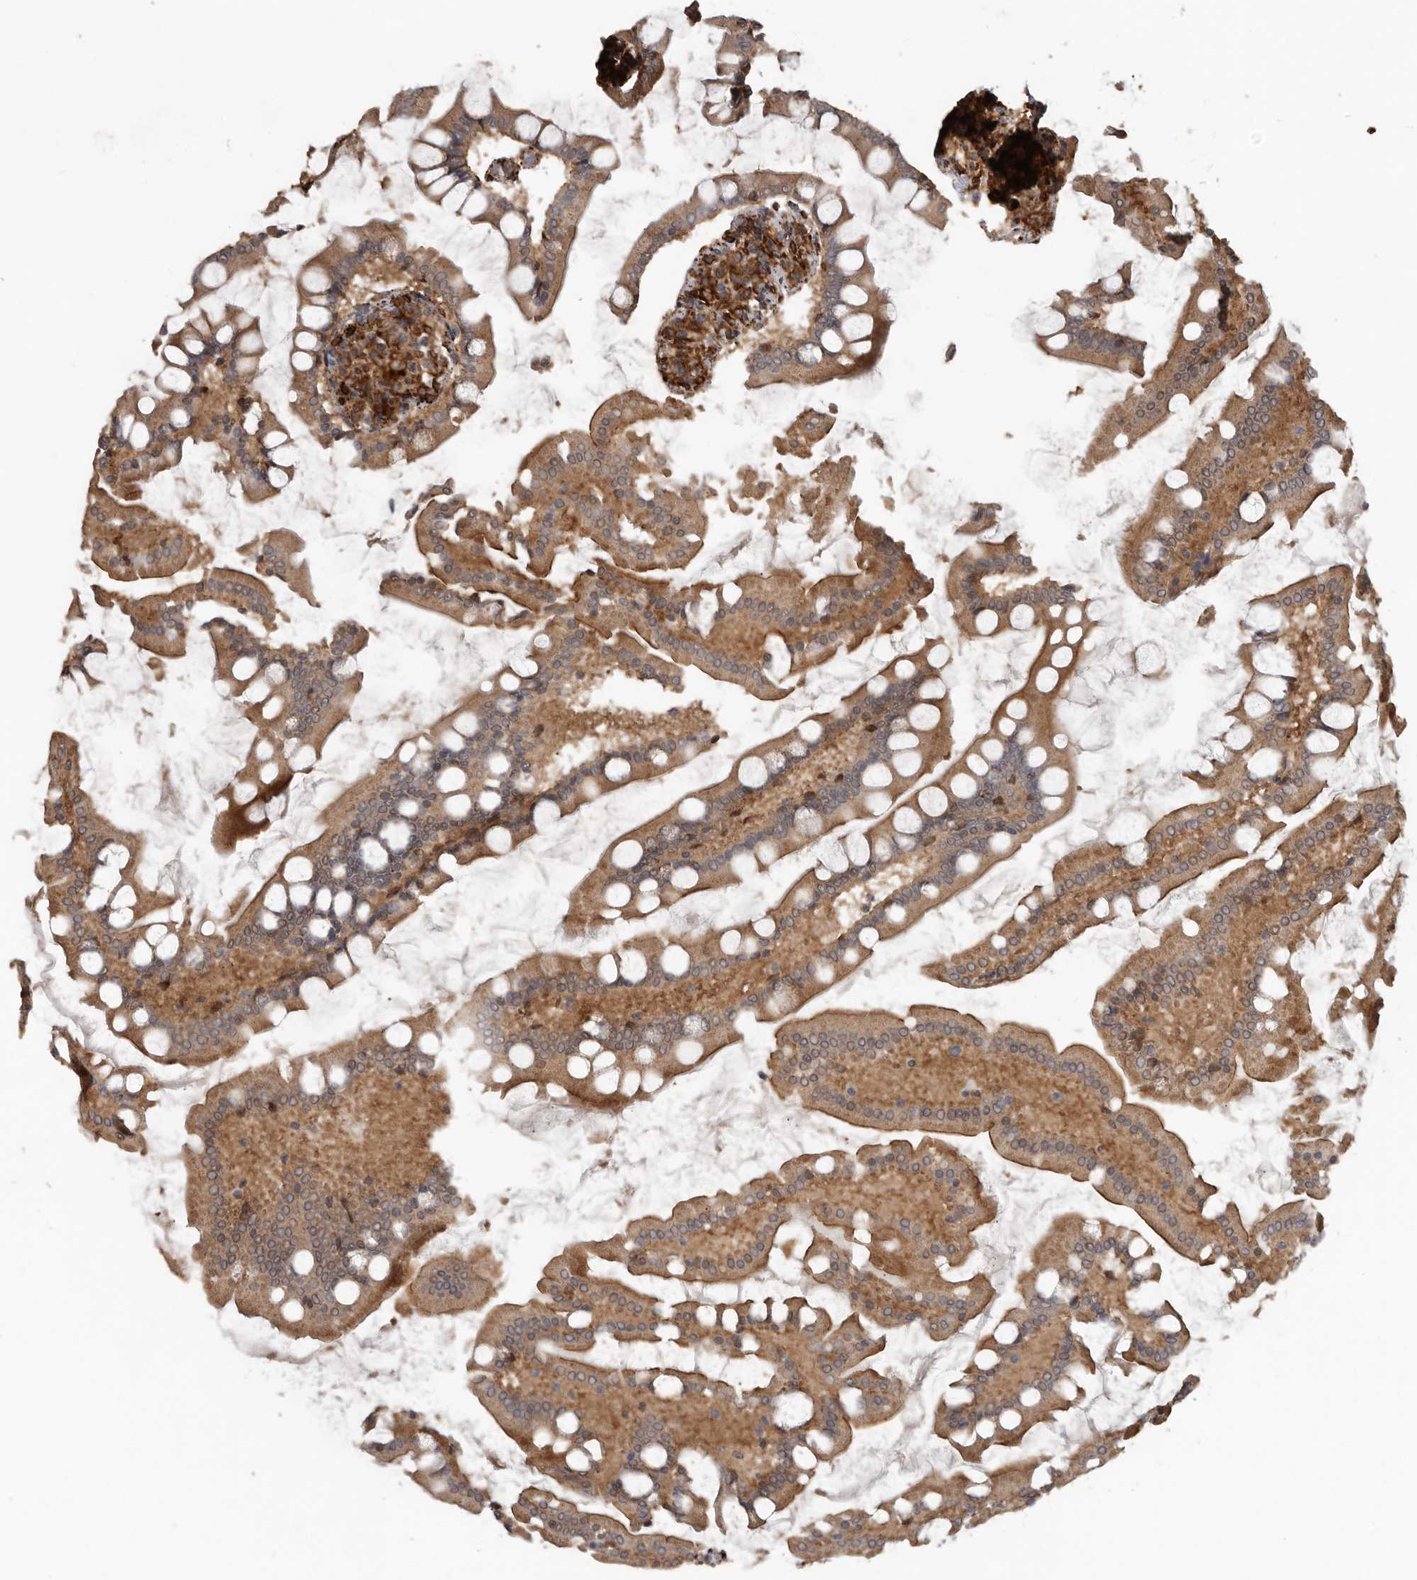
{"staining": {"intensity": "moderate", "quantity": ">75%", "location": "cytoplasmic/membranous"}, "tissue": "small intestine", "cell_type": "Glandular cells", "image_type": "normal", "snomed": [{"axis": "morphology", "description": "Normal tissue, NOS"}, {"axis": "topography", "description": "Small intestine"}], "caption": "Immunohistochemical staining of benign small intestine exhibits >75% levels of moderate cytoplasmic/membranous protein staining in about >75% of glandular cells.", "gene": "CEP350", "patient": {"sex": "male", "age": 41}}